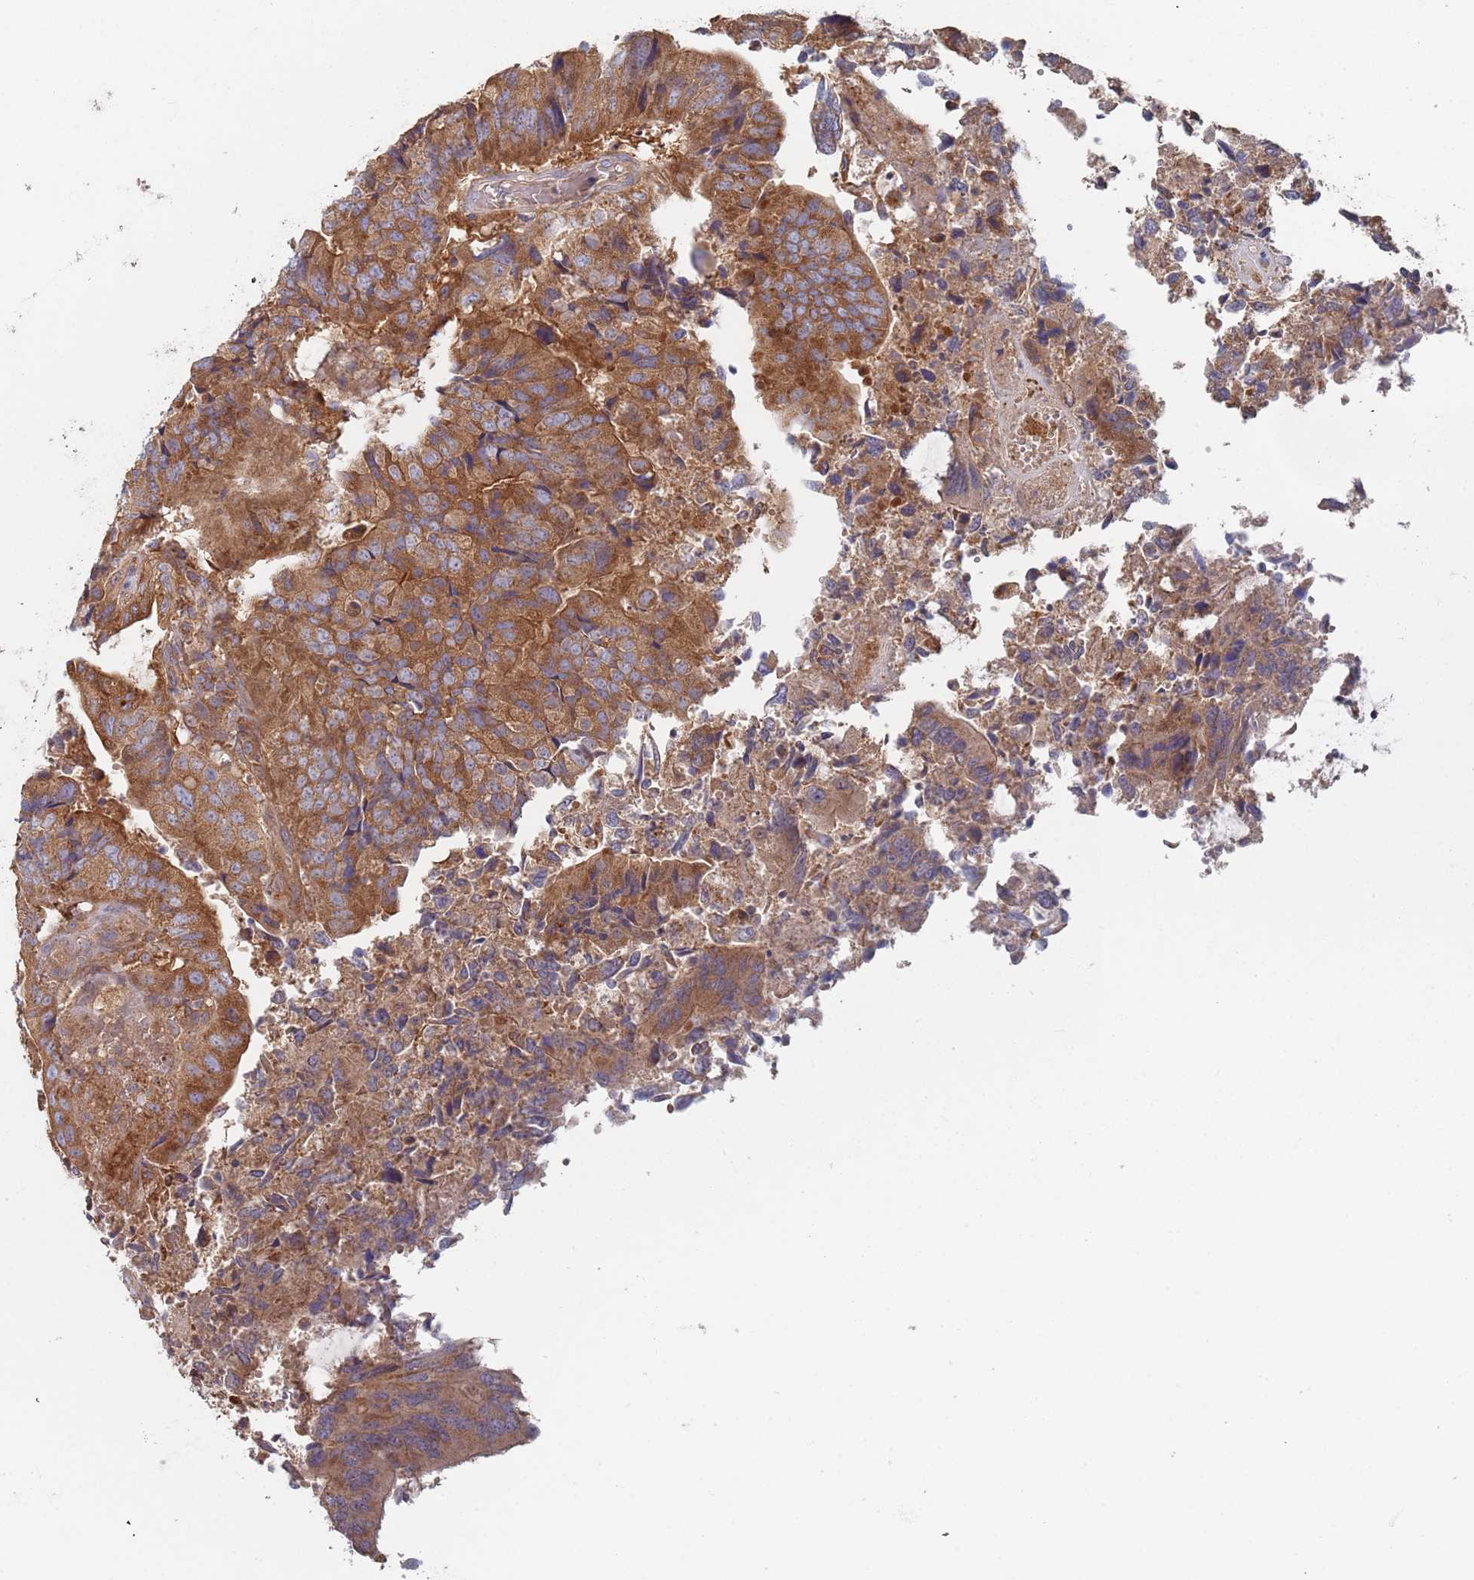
{"staining": {"intensity": "moderate", "quantity": ">75%", "location": "cytoplasmic/membranous"}, "tissue": "colorectal cancer", "cell_type": "Tumor cells", "image_type": "cancer", "snomed": [{"axis": "morphology", "description": "Adenocarcinoma, NOS"}, {"axis": "topography", "description": "Colon"}], "caption": "Colorectal cancer (adenocarcinoma) stained for a protein (brown) shows moderate cytoplasmic/membranous positive staining in about >75% of tumor cells.", "gene": "GDI2", "patient": {"sex": "female", "age": 67}}